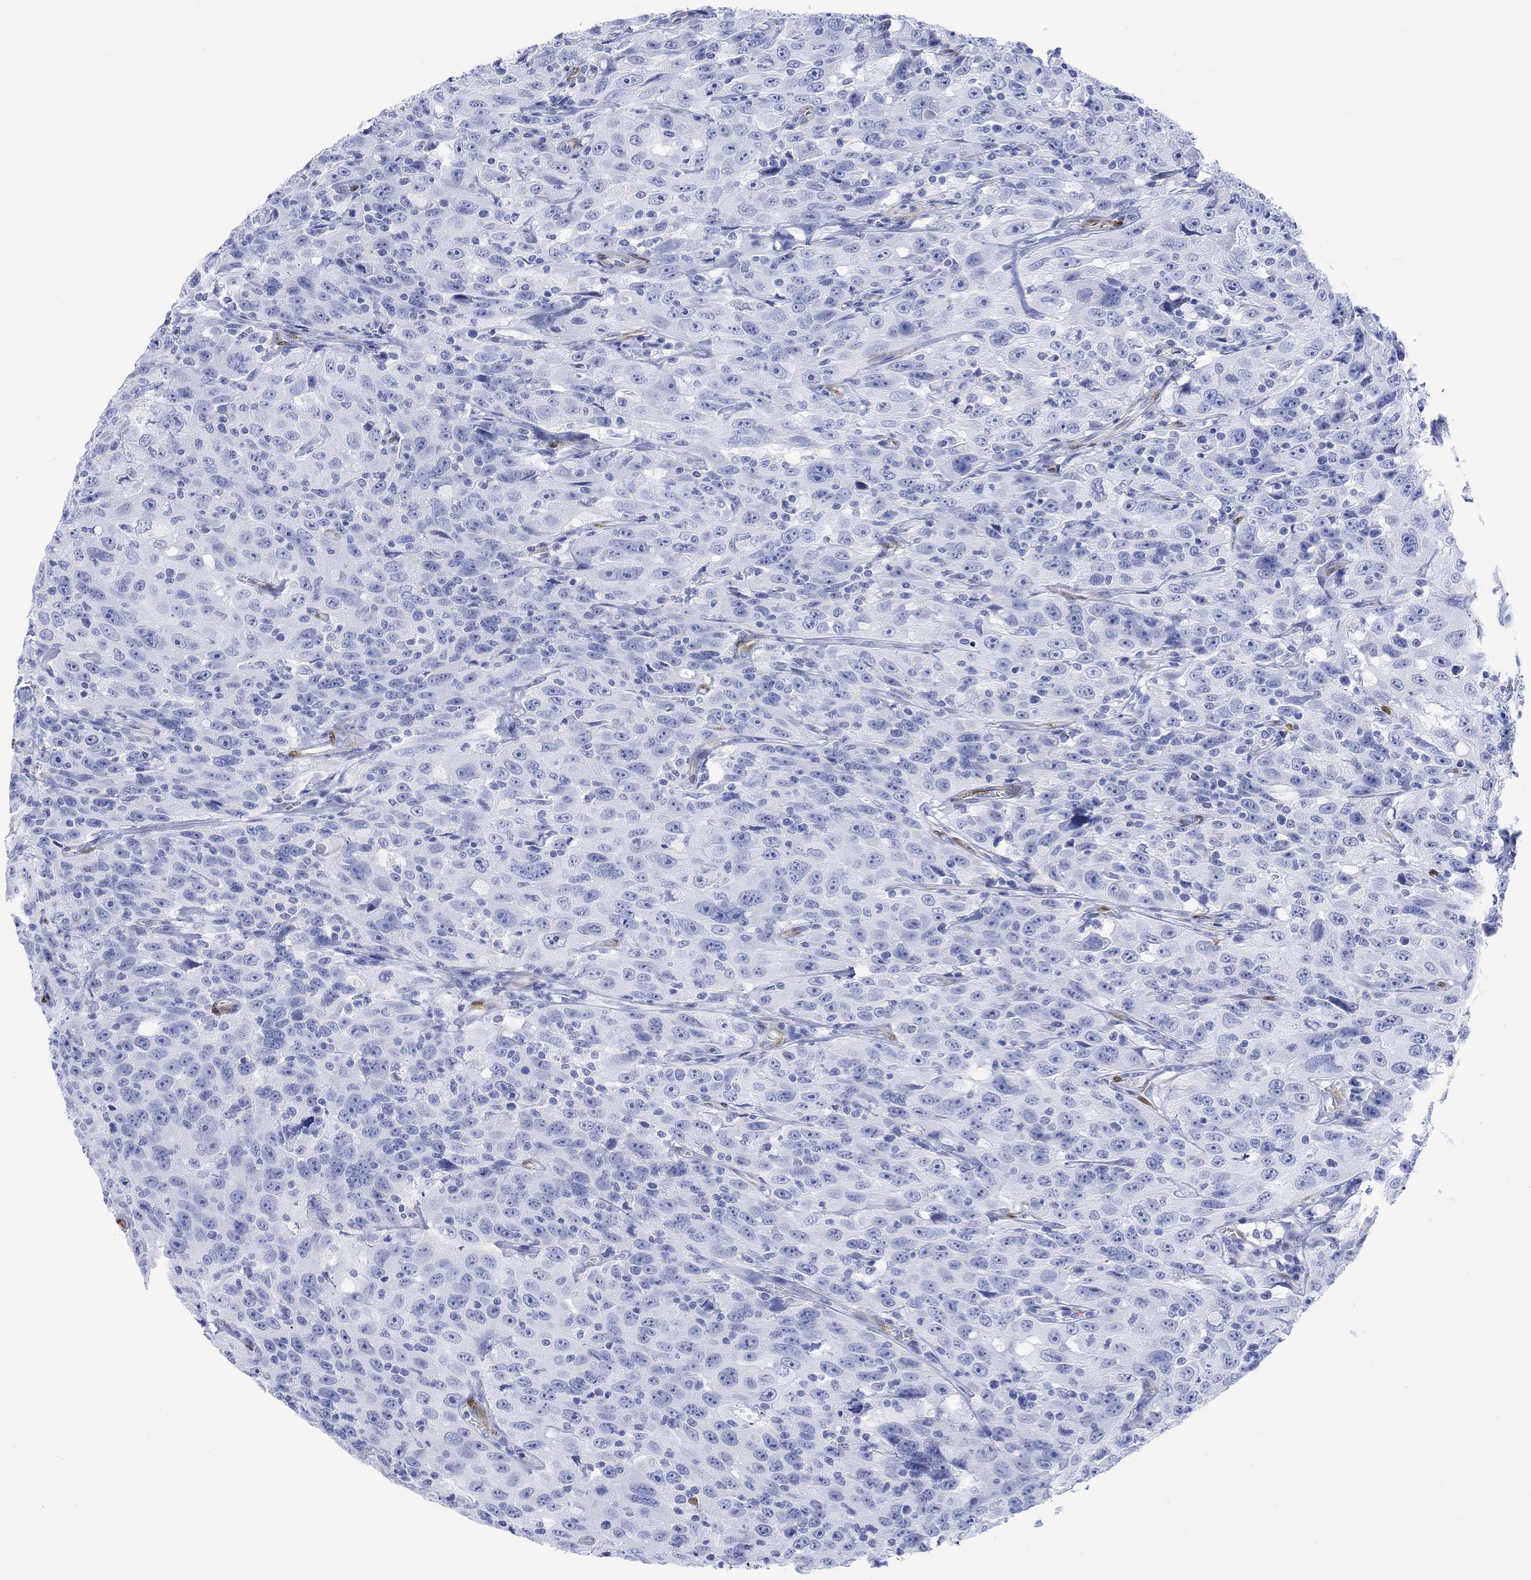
{"staining": {"intensity": "negative", "quantity": "none", "location": "none"}, "tissue": "urothelial cancer", "cell_type": "Tumor cells", "image_type": "cancer", "snomed": [{"axis": "morphology", "description": "Urothelial carcinoma, NOS"}, {"axis": "morphology", "description": "Urothelial carcinoma, High grade"}, {"axis": "topography", "description": "Urinary bladder"}], "caption": "Immunohistochemical staining of high-grade urothelial carcinoma reveals no significant staining in tumor cells.", "gene": "TPPP3", "patient": {"sex": "female", "age": 73}}